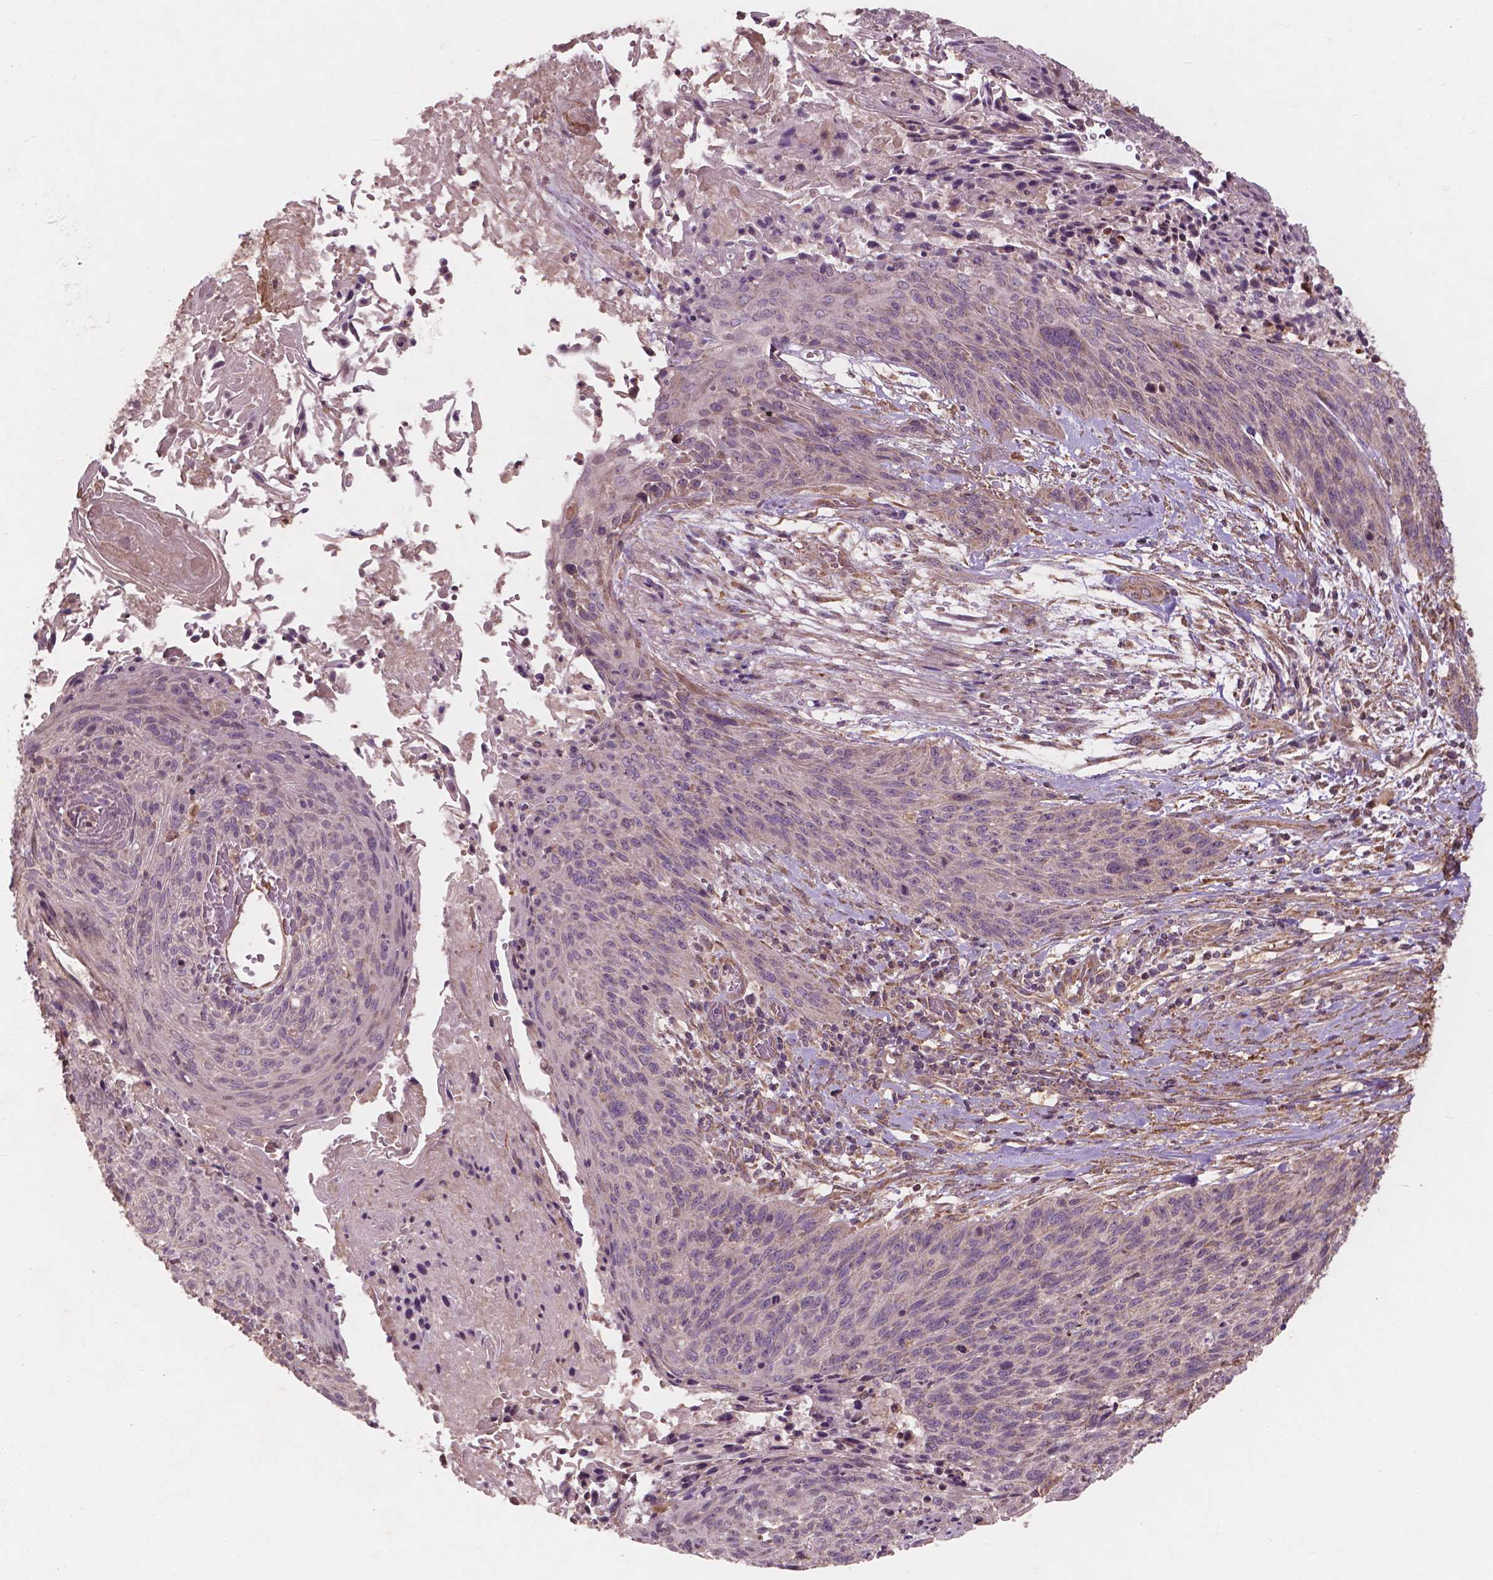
{"staining": {"intensity": "negative", "quantity": "none", "location": "none"}, "tissue": "cervical cancer", "cell_type": "Tumor cells", "image_type": "cancer", "snomed": [{"axis": "morphology", "description": "Squamous cell carcinoma, NOS"}, {"axis": "topography", "description": "Cervix"}], "caption": "An image of squamous cell carcinoma (cervical) stained for a protein exhibits no brown staining in tumor cells.", "gene": "CDC42BPA", "patient": {"sex": "female", "age": 45}}